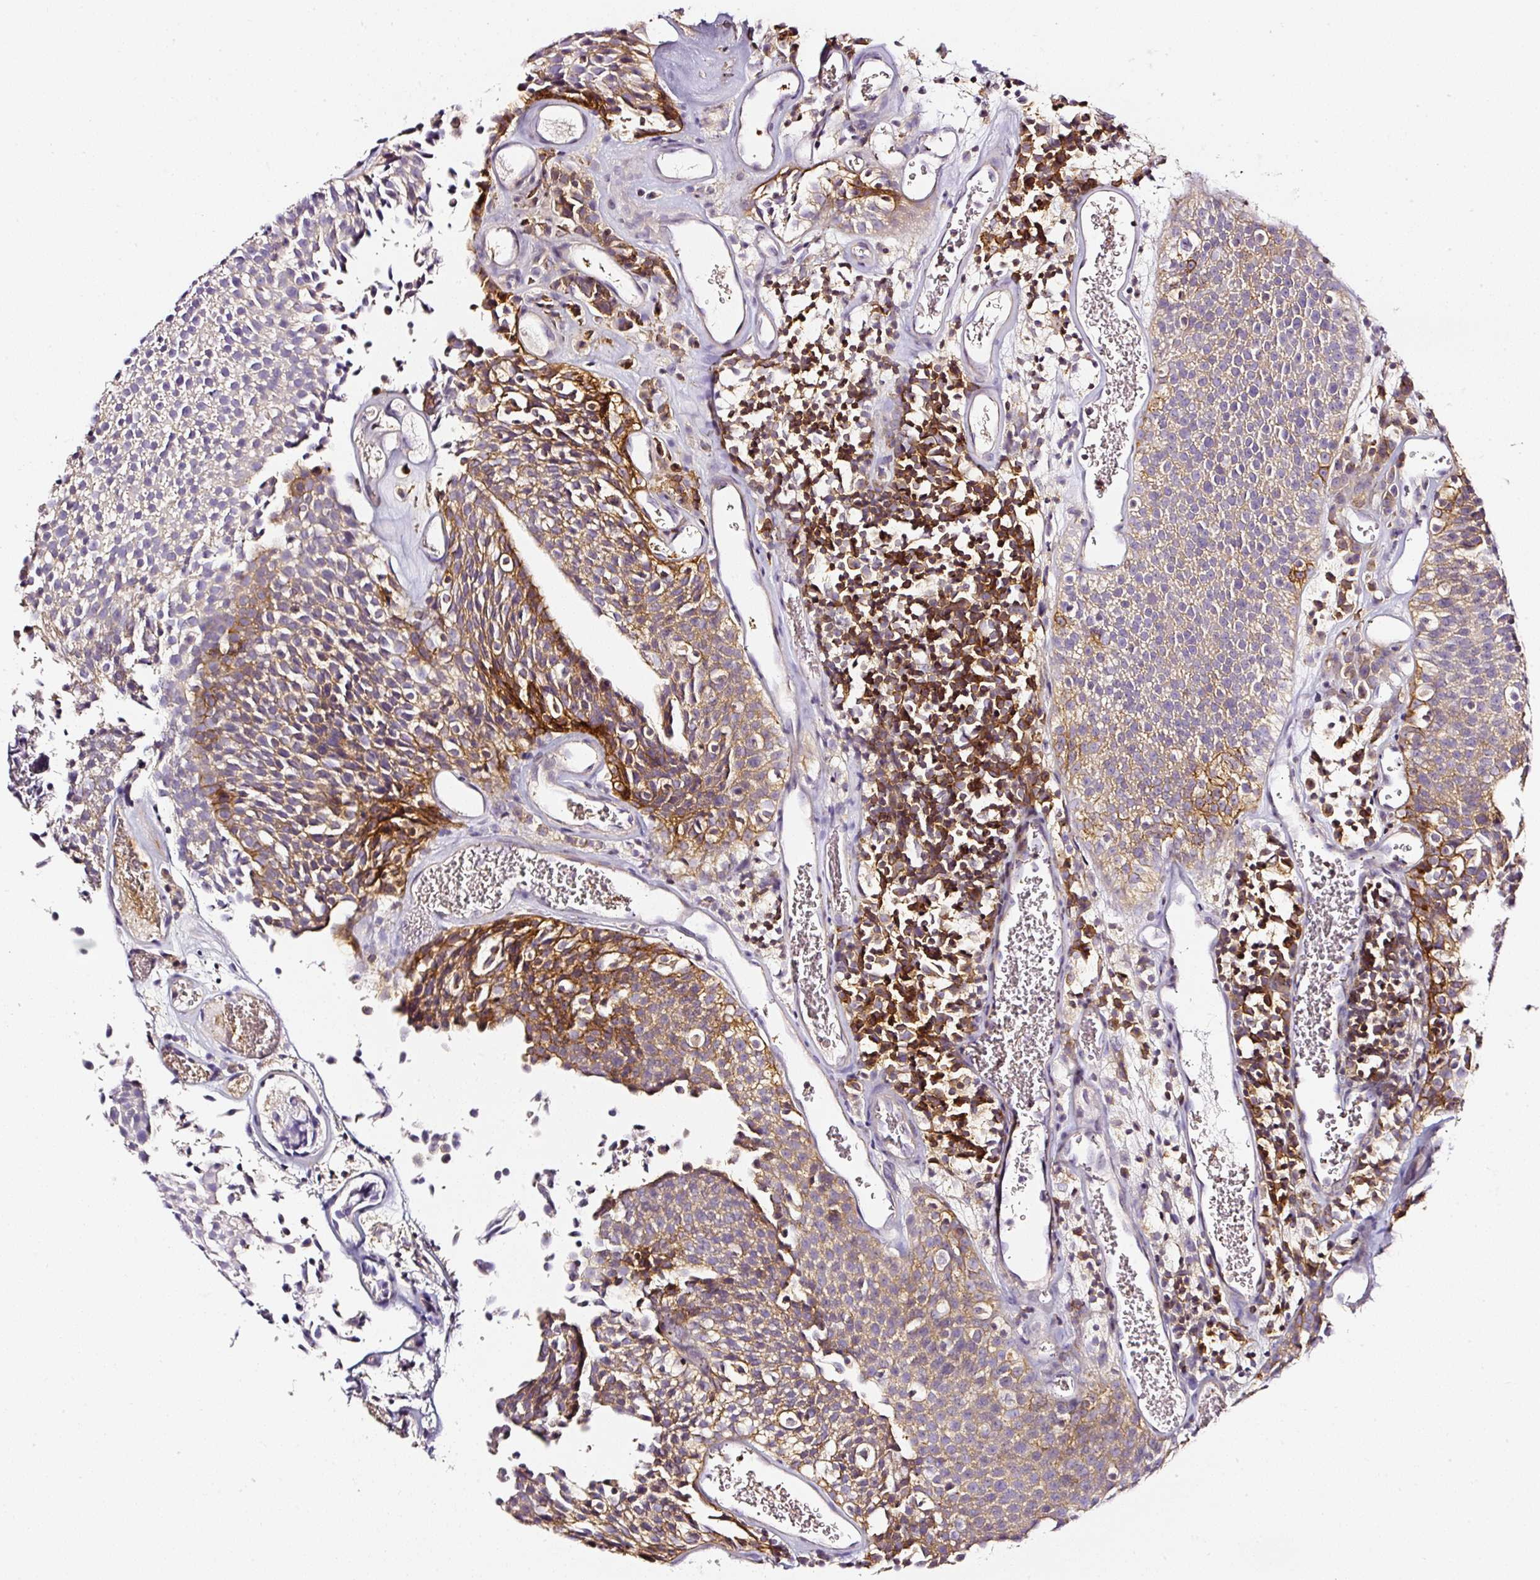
{"staining": {"intensity": "moderate", "quantity": "25%-75%", "location": "cytoplasmic/membranous"}, "tissue": "urothelial cancer", "cell_type": "Tumor cells", "image_type": "cancer", "snomed": [{"axis": "morphology", "description": "Urothelial carcinoma, Low grade"}, {"axis": "topography", "description": "Urinary bladder"}], "caption": "This histopathology image displays immunohistochemistry staining of human urothelial cancer, with medium moderate cytoplasmic/membranous positivity in about 25%-75% of tumor cells.", "gene": "CD47", "patient": {"sex": "female", "age": 79}}